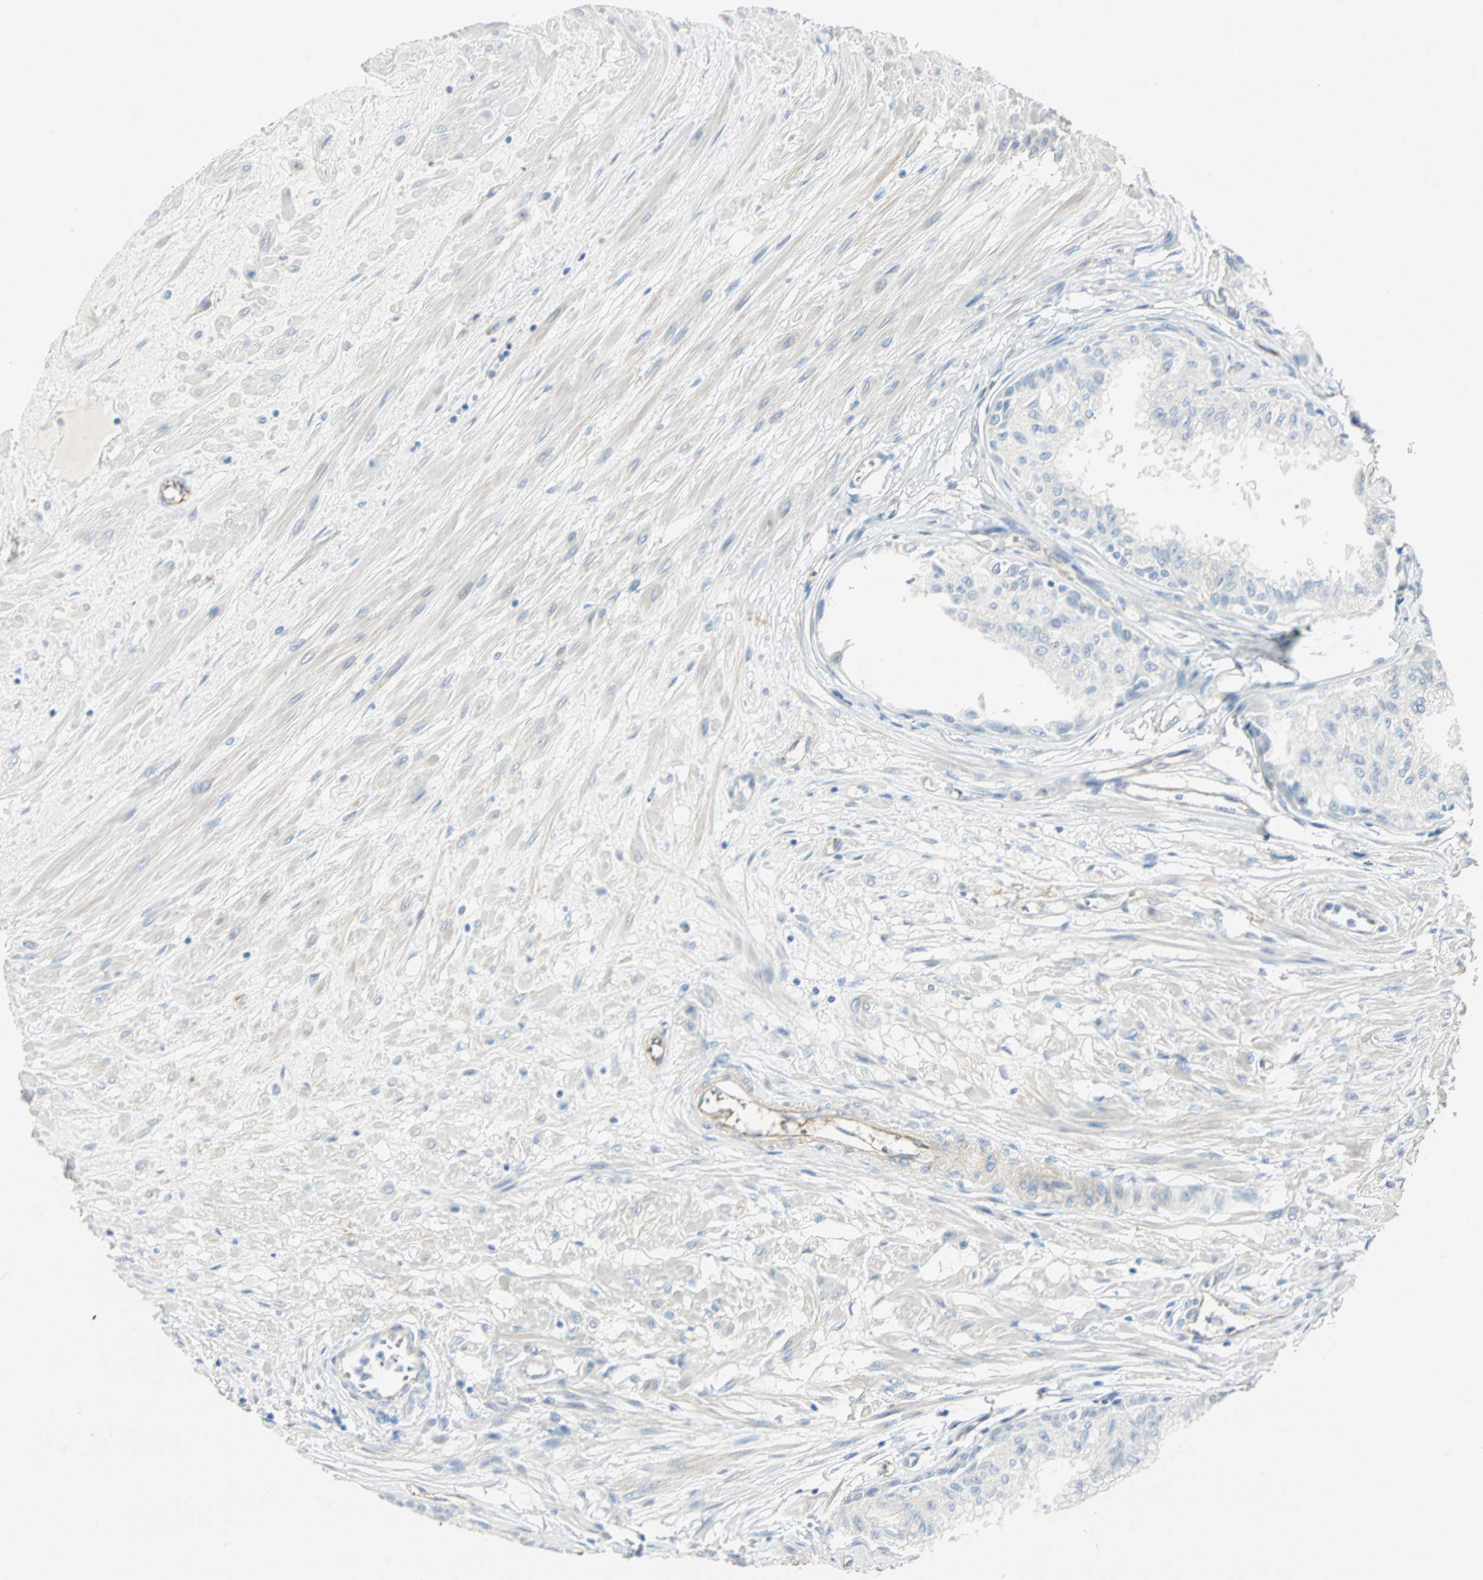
{"staining": {"intensity": "weak", "quantity": ">75%", "location": "cytoplasmic/membranous"}, "tissue": "prostate", "cell_type": "Glandular cells", "image_type": "normal", "snomed": [{"axis": "morphology", "description": "Normal tissue, NOS"}, {"axis": "topography", "description": "Prostate"}, {"axis": "topography", "description": "Seminal veicle"}], "caption": "This is a photomicrograph of IHC staining of benign prostate, which shows weak expression in the cytoplasmic/membranous of glandular cells.", "gene": "VPS9D1", "patient": {"sex": "male", "age": 60}}